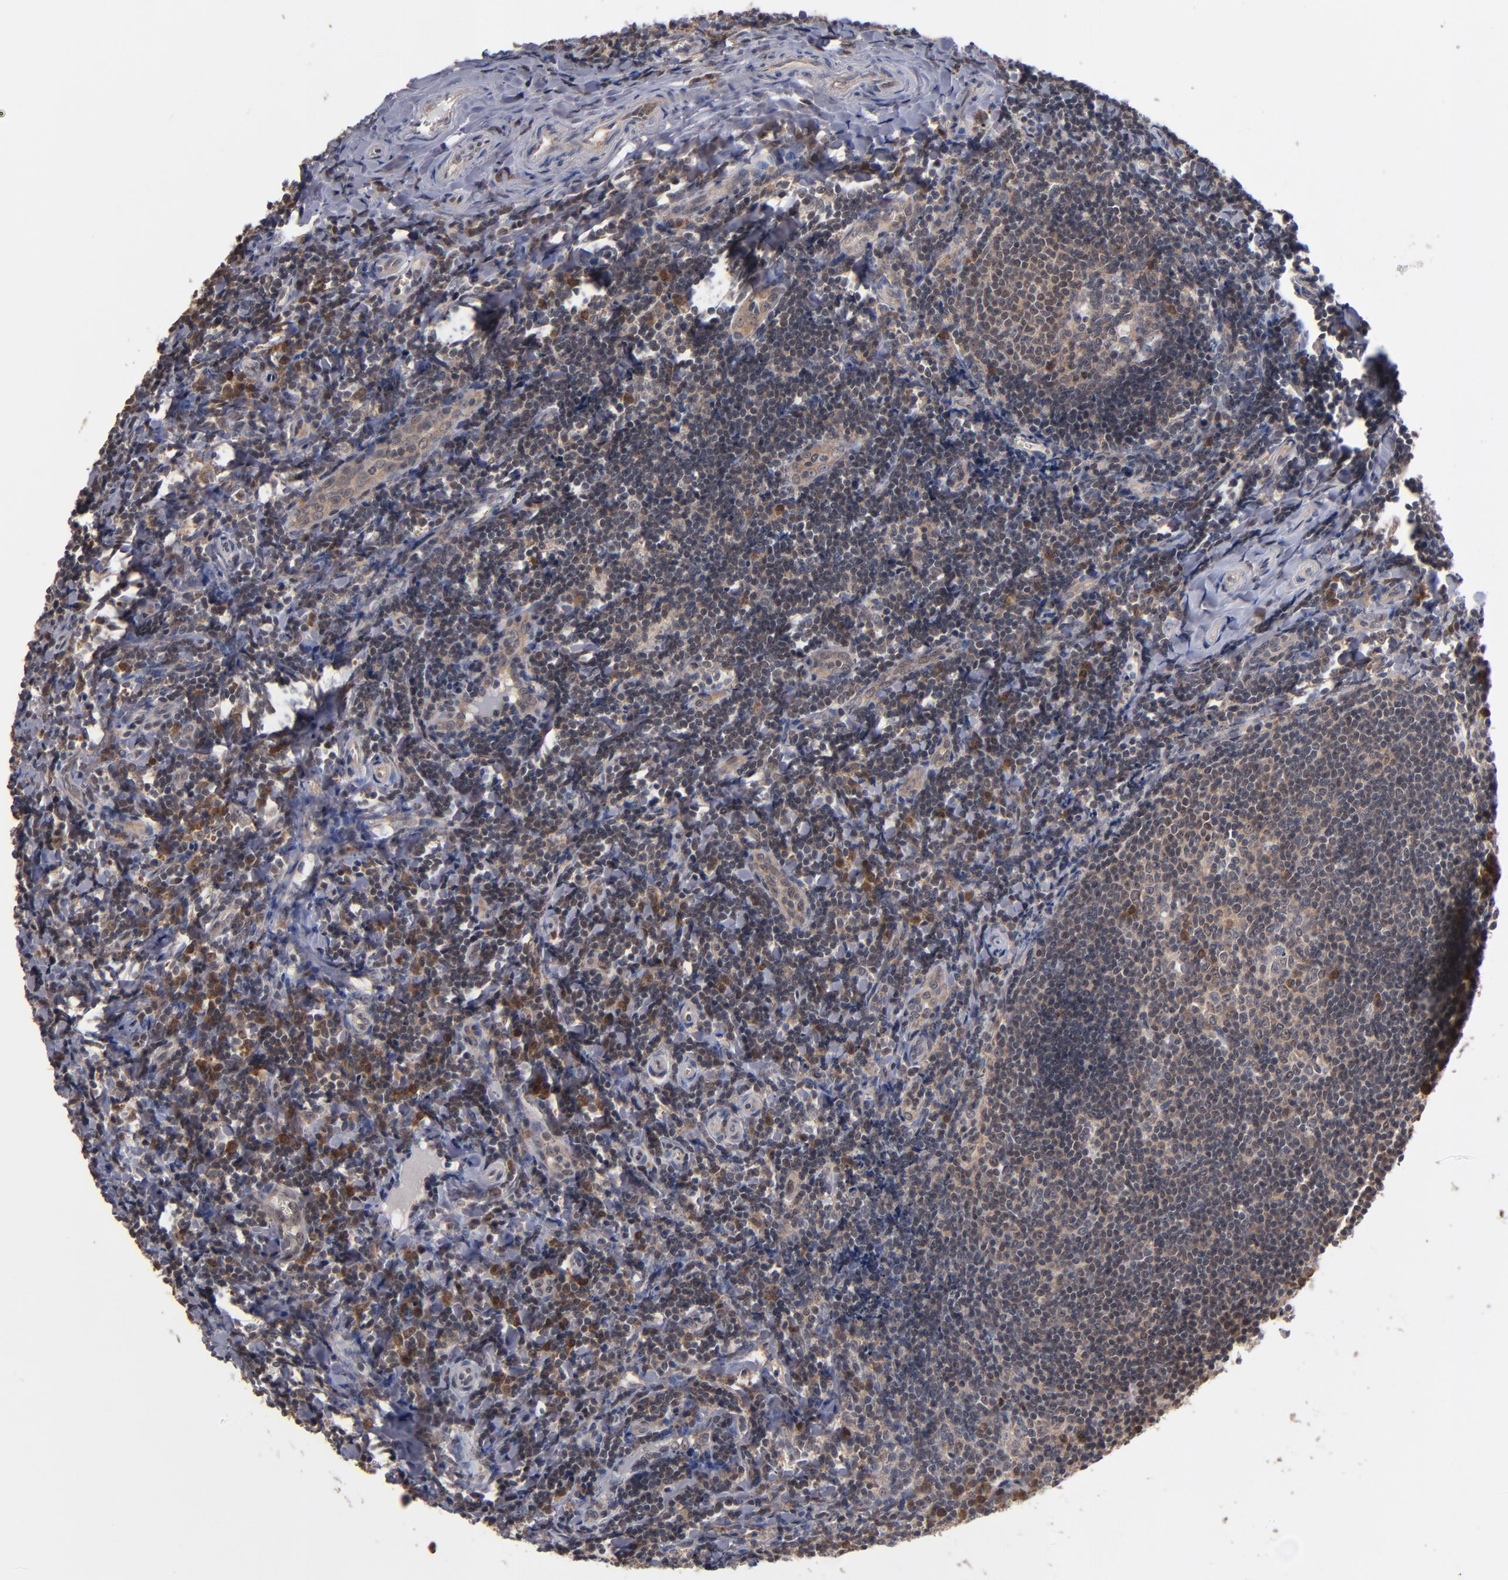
{"staining": {"intensity": "strong", "quantity": ">75%", "location": "cytoplasmic/membranous"}, "tissue": "tonsil", "cell_type": "Germinal center cells", "image_type": "normal", "snomed": [{"axis": "morphology", "description": "Normal tissue, NOS"}, {"axis": "topography", "description": "Tonsil"}], "caption": "Normal tonsil displays strong cytoplasmic/membranous positivity in about >75% of germinal center cells, visualized by immunohistochemistry.", "gene": "ALG13", "patient": {"sex": "male", "age": 20}}